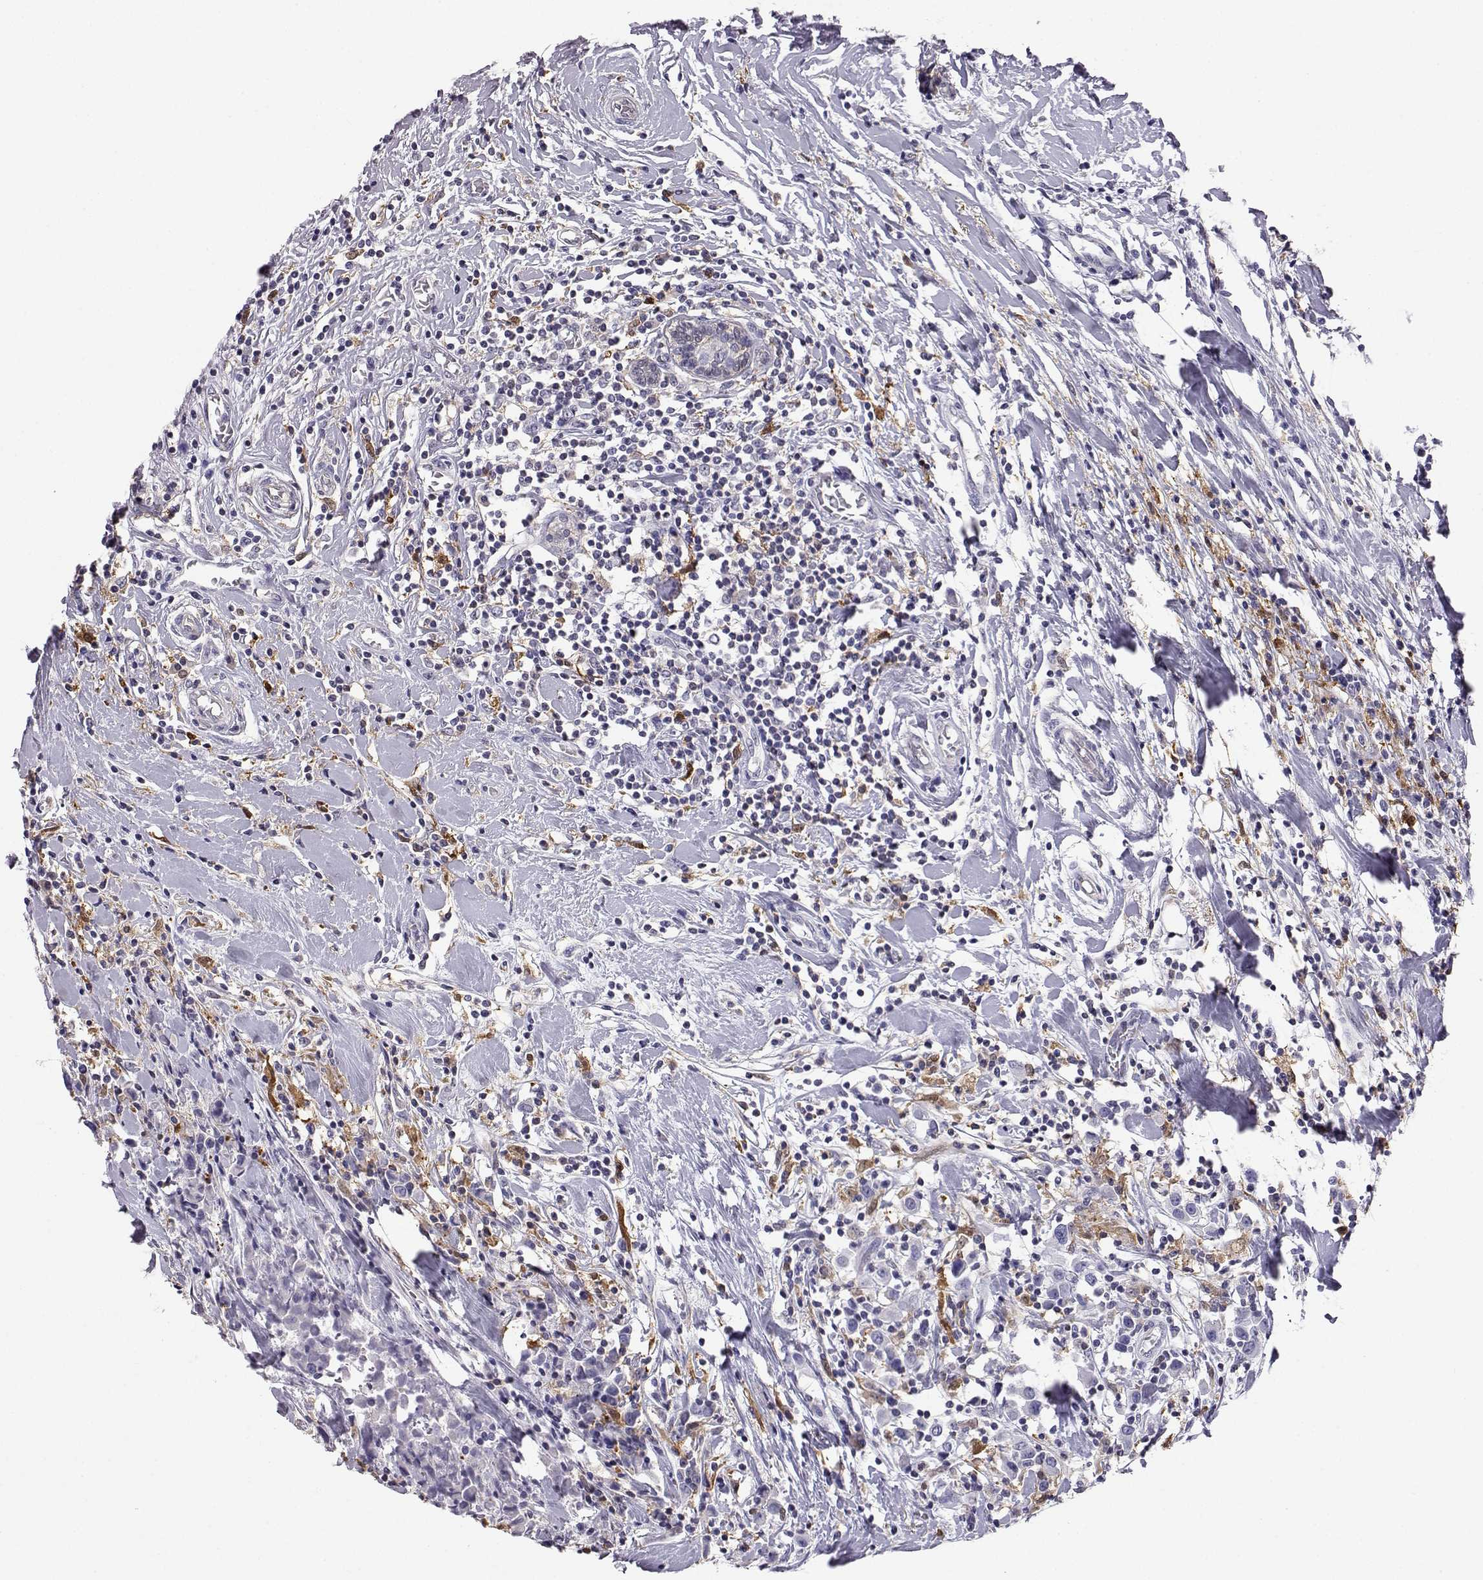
{"staining": {"intensity": "negative", "quantity": "none", "location": "none"}, "tissue": "breast cancer", "cell_type": "Tumor cells", "image_type": "cancer", "snomed": [{"axis": "morphology", "description": "Duct carcinoma"}, {"axis": "topography", "description": "Breast"}], "caption": "Immunohistochemical staining of human breast cancer (intraductal carcinoma) demonstrates no significant staining in tumor cells.", "gene": "AKR1B1", "patient": {"sex": "female", "age": 61}}